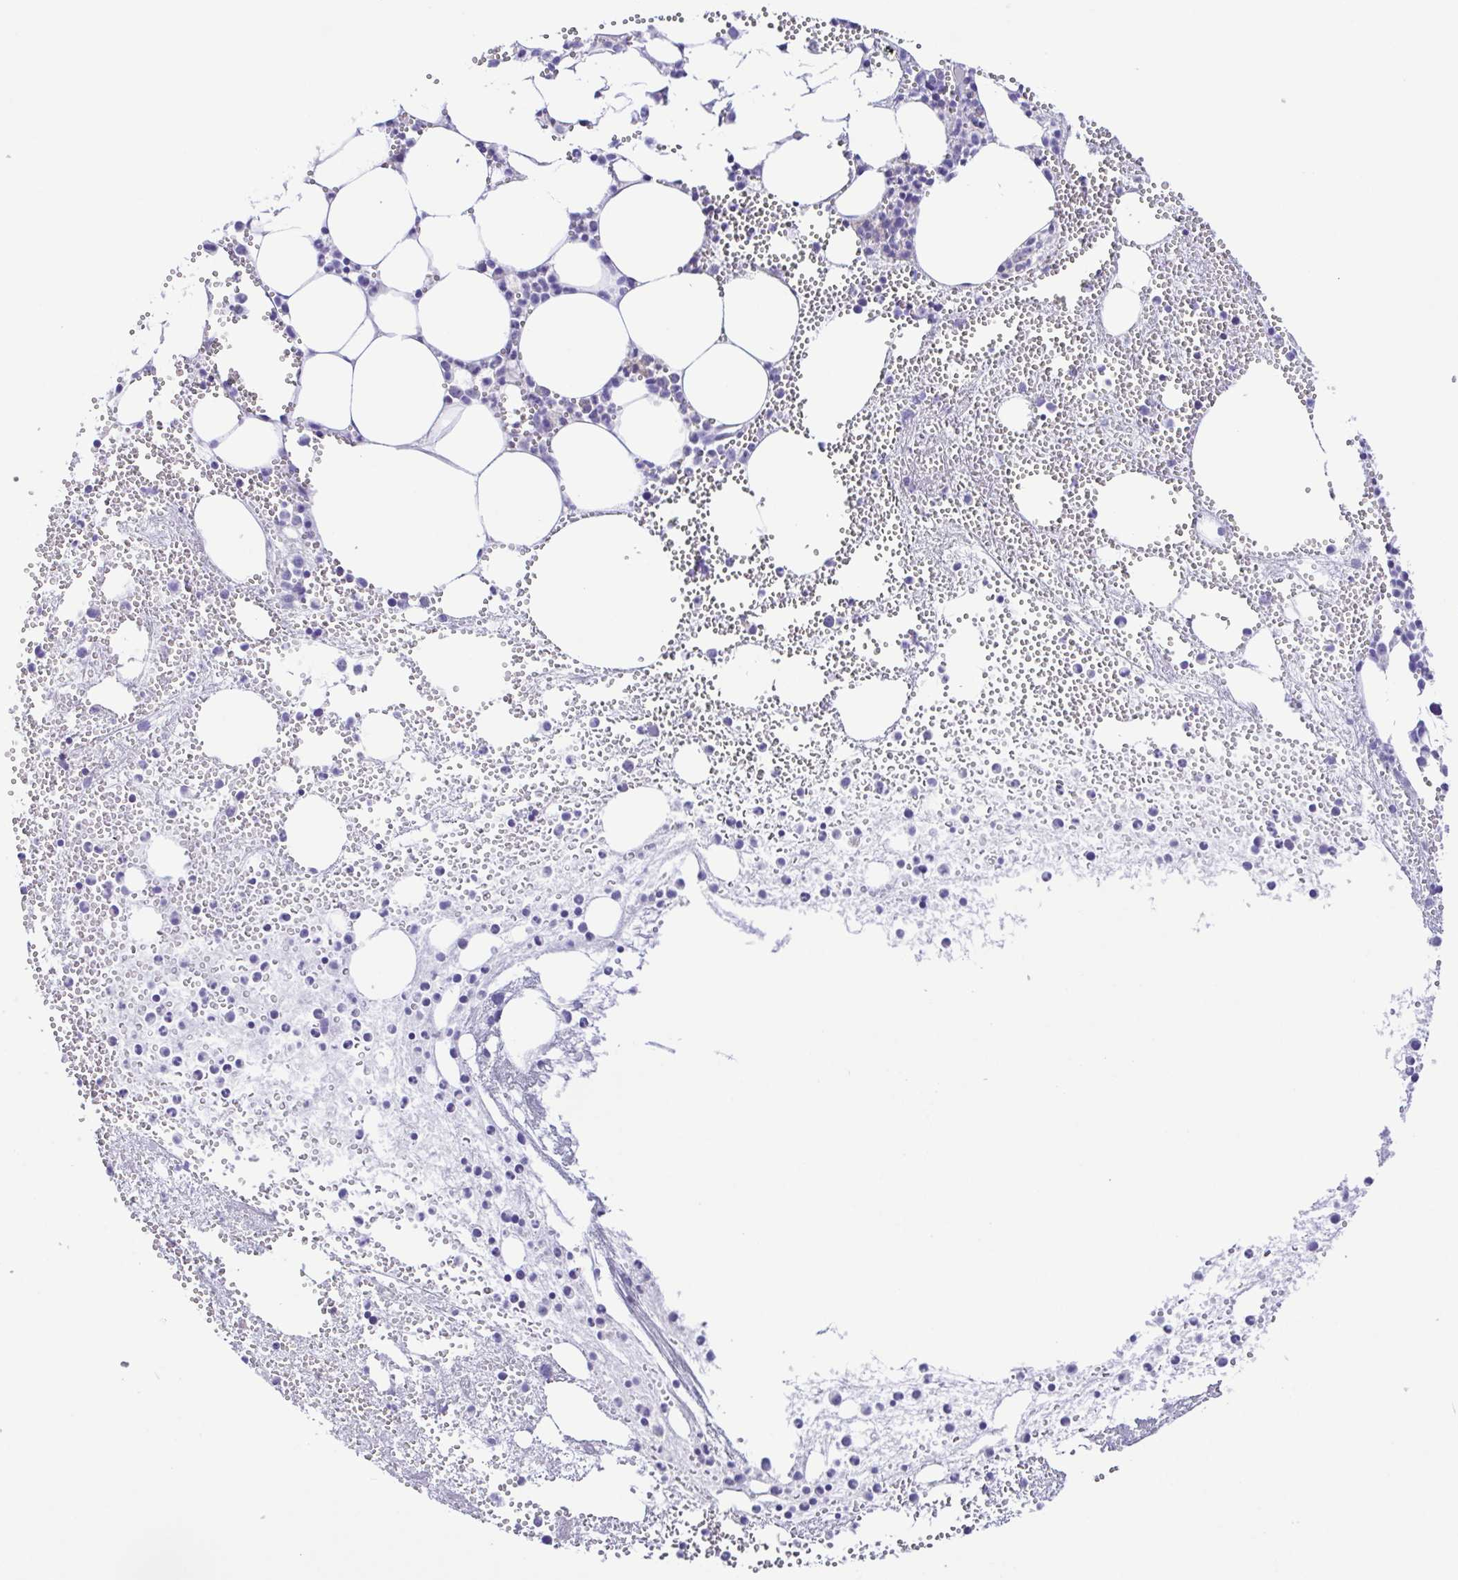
{"staining": {"intensity": "weak", "quantity": "<25%", "location": "cytoplasmic/membranous"}, "tissue": "bone marrow", "cell_type": "Hematopoietic cells", "image_type": "normal", "snomed": [{"axis": "morphology", "description": "Normal tissue, NOS"}, {"axis": "topography", "description": "Bone marrow"}], "caption": "Immunohistochemistry (IHC) of unremarkable bone marrow shows no staining in hematopoietic cells.", "gene": "CD72", "patient": {"sex": "female", "age": 57}}